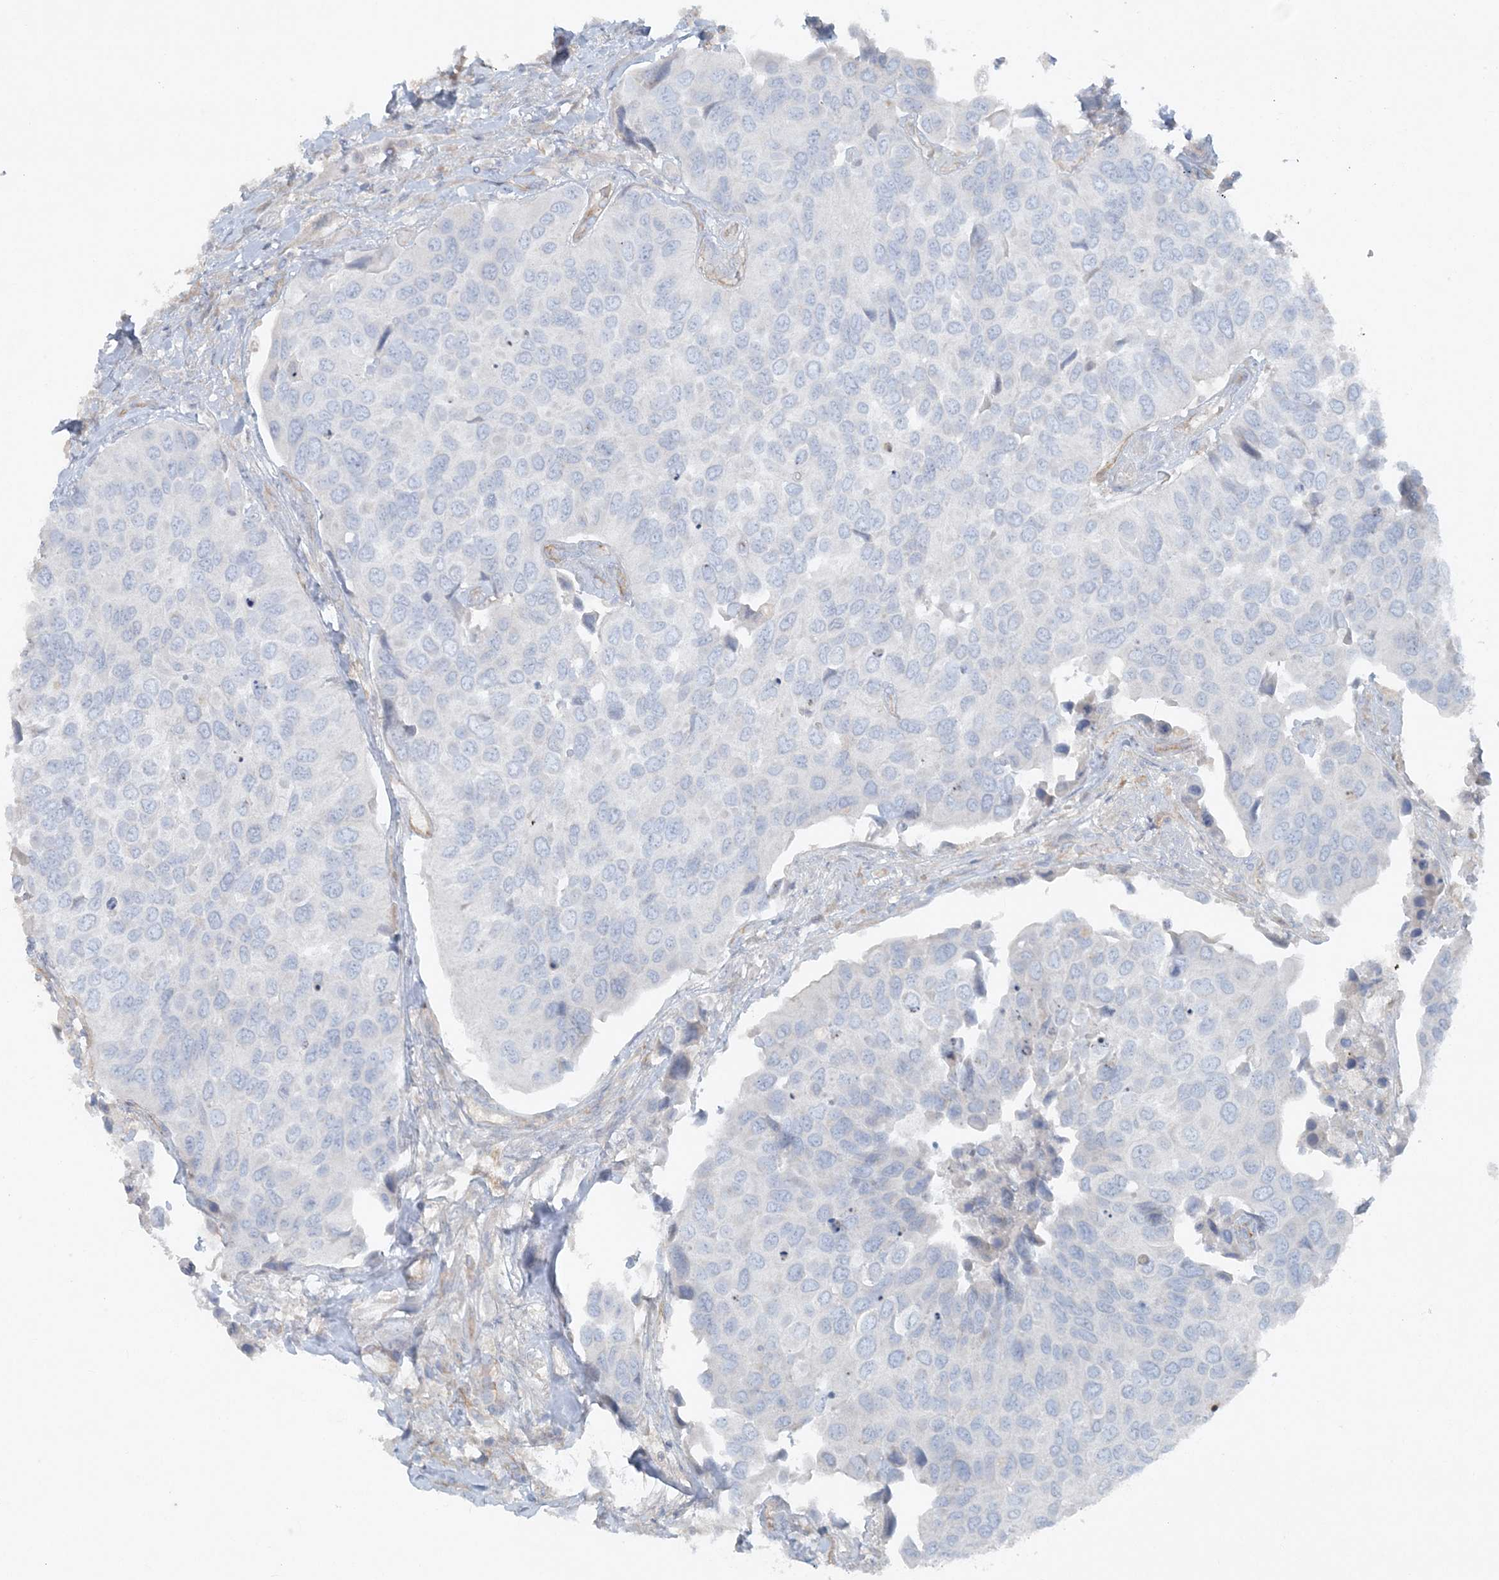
{"staining": {"intensity": "negative", "quantity": "none", "location": "none"}, "tissue": "urothelial cancer", "cell_type": "Tumor cells", "image_type": "cancer", "snomed": [{"axis": "morphology", "description": "Urothelial carcinoma, High grade"}, {"axis": "topography", "description": "Urinary bladder"}], "caption": "An image of urothelial cancer stained for a protein reveals no brown staining in tumor cells.", "gene": "ATP11A", "patient": {"sex": "male", "age": 74}}